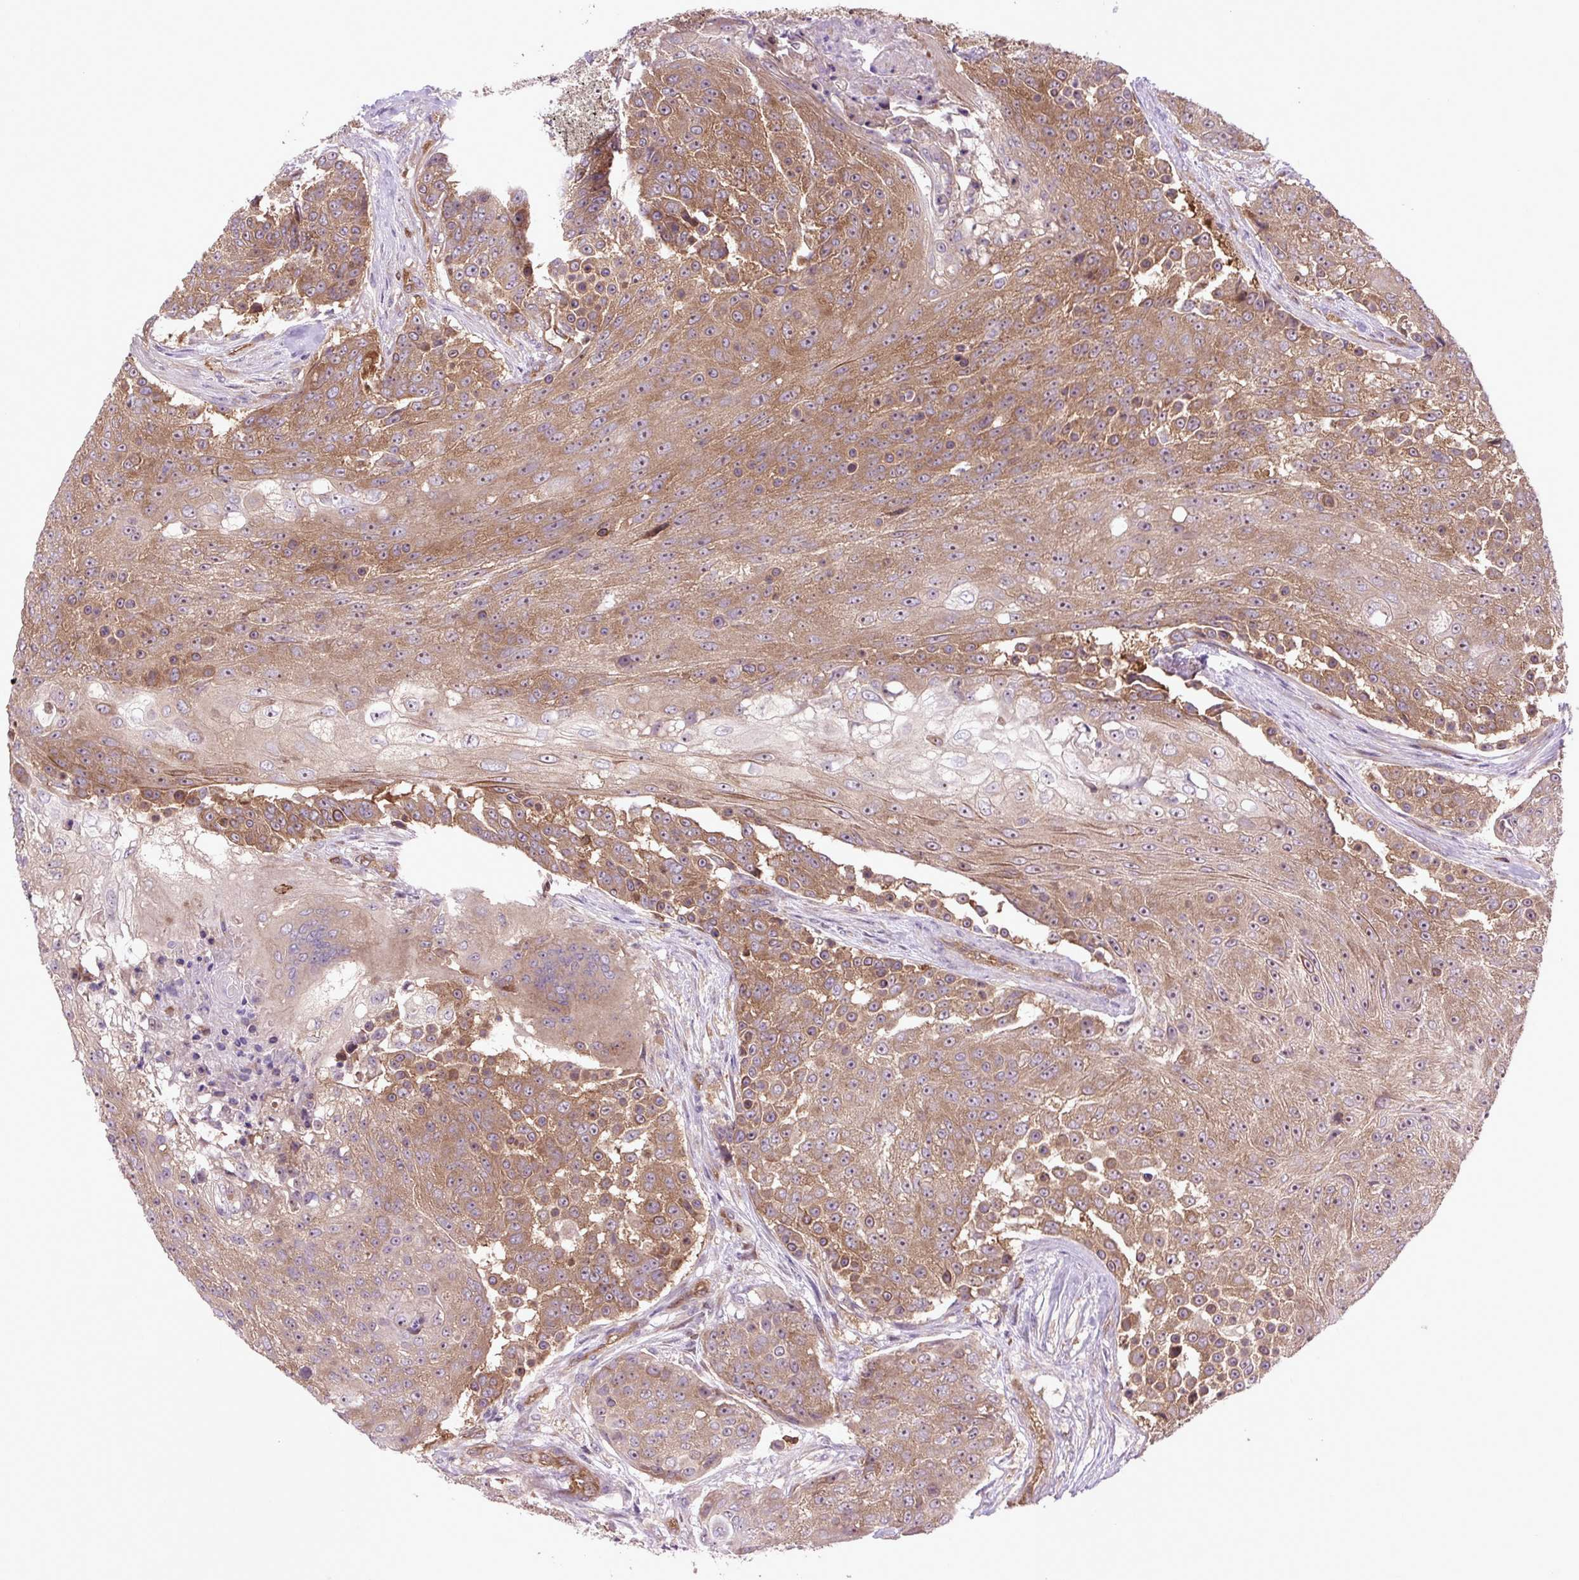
{"staining": {"intensity": "moderate", "quantity": ">75%", "location": "cytoplasmic/membranous,nuclear"}, "tissue": "urothelial cancer", "cell_type": "Tumor cells", "image_type": "cancer", "snomed": [{"axis": "morphology", "description": "Urothelial carcinoma, High grade"}, {"axis": "topography", "description": "Urinary bladder"}], "caption": "Urothelial carcinoma (high-grade) stained for a protein demonstrates moderate cytoplasmic/membranous and nuclear positivity in tumor cells.", "gene": "PLCG1", "patient": {"sex": "female", "age": 63}}